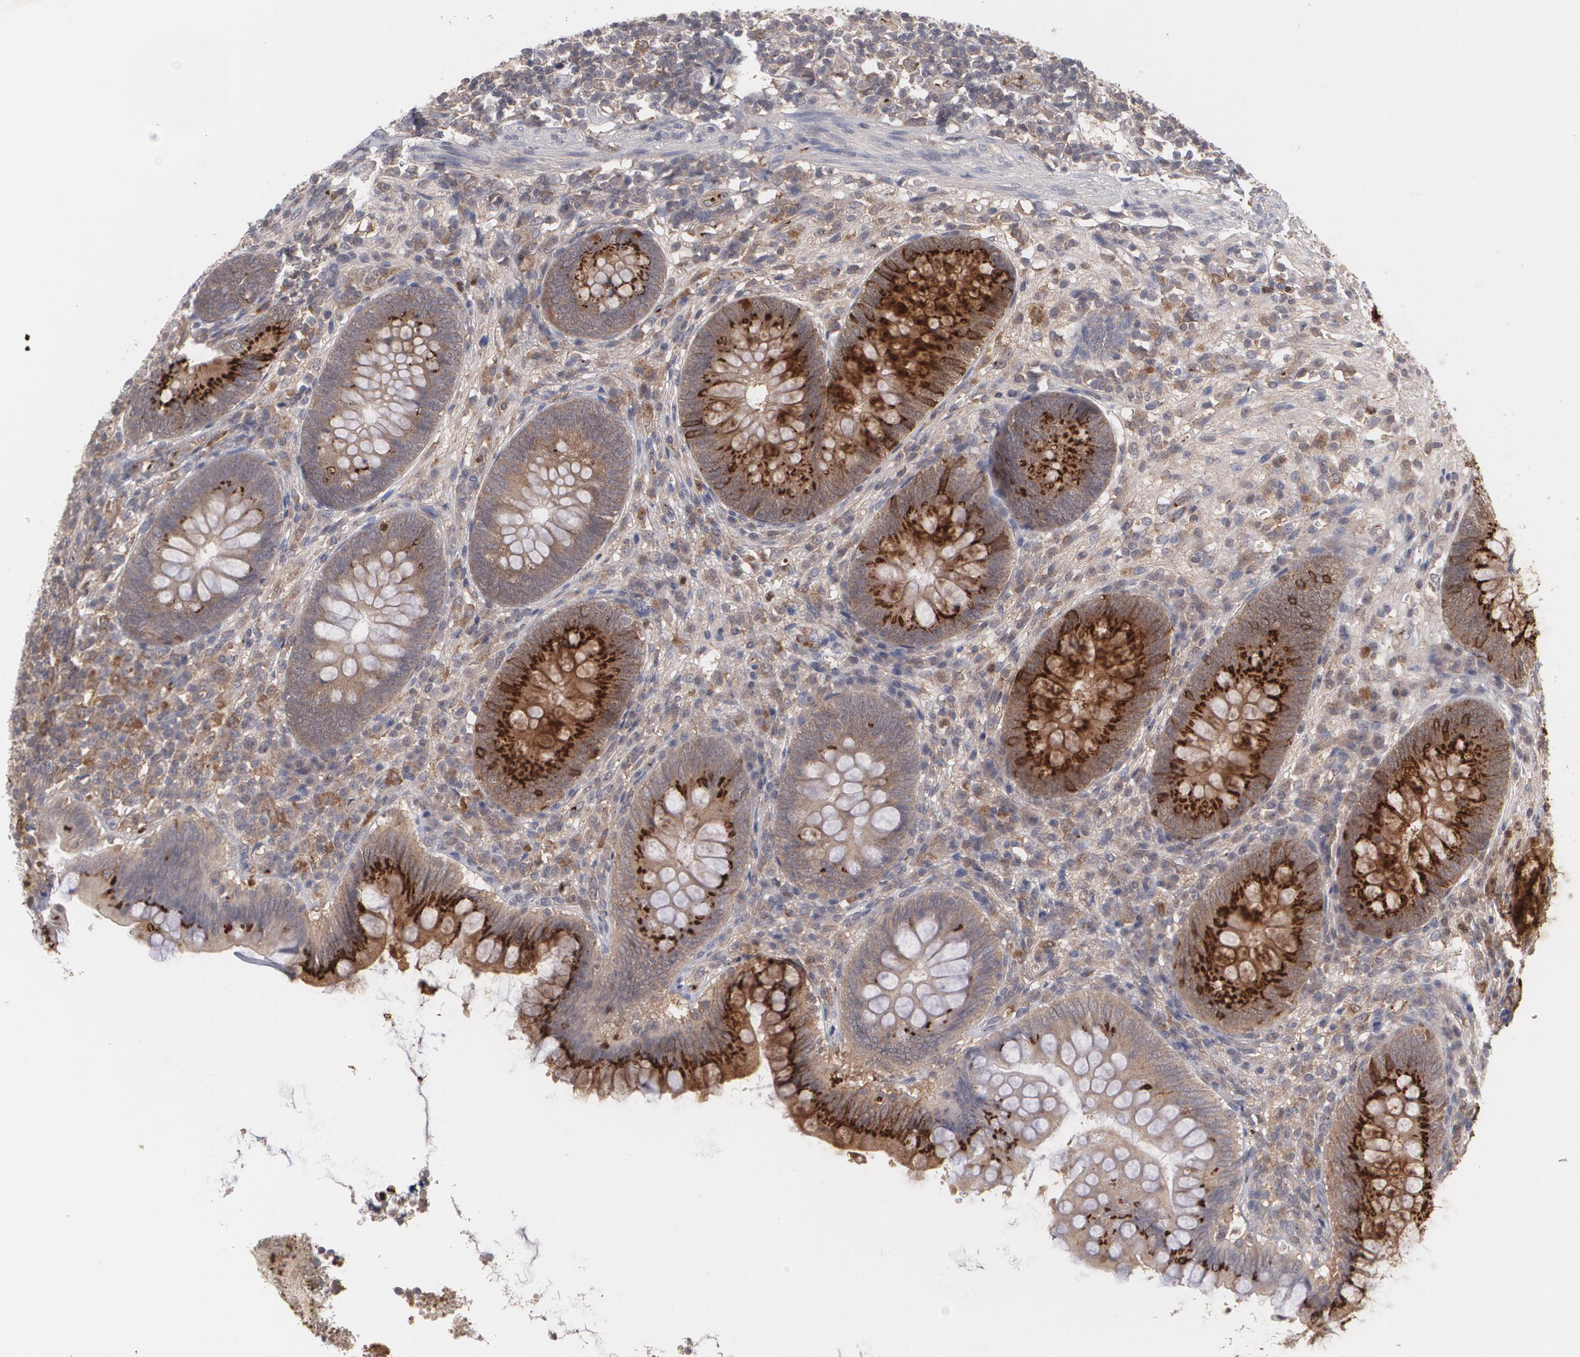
{"staining": {"intensity": "strong", "quantity": "25%-75%", "location": "cytoplasmic/membranous"}, "tissue": "appendix", "cell_type": "Glandular cells", "image_type": "normal", "snomed": [{"axis": "morphology", "description": "Normal tissue, NOS"}, {"axis": "topography", "description": "Appendix"}], "caption": "Immunohistochemistry histopathology image of benign human appendix stained for a protein (brown), which displays high levels of strong cytoplasmic/membranous expression in approximately 25%-75% of glandular cells.", "gene": "HTT", "patient": {"sex": "female", "age": 66}}